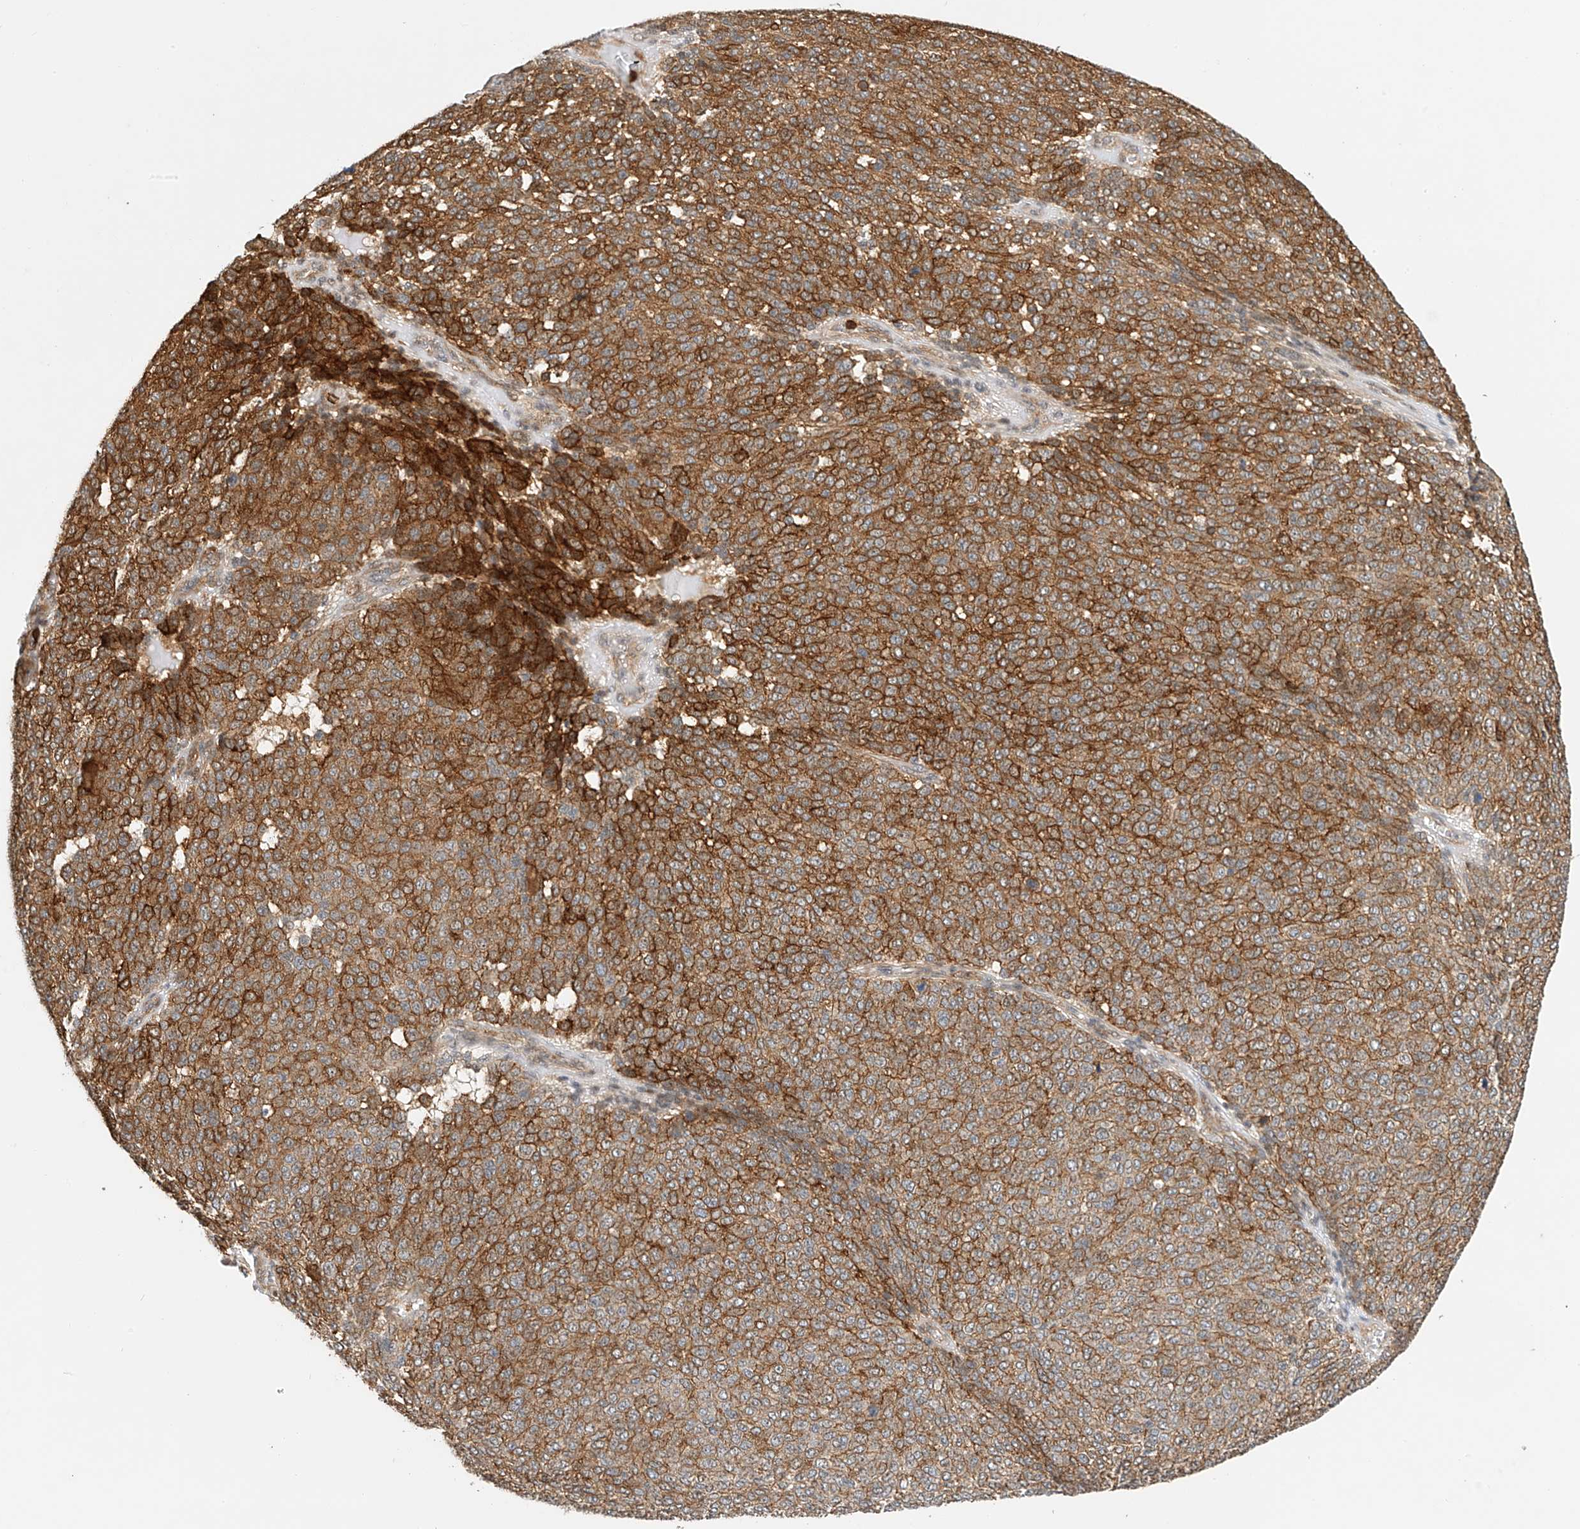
{"staining": {"intensity": "strong", "quantity": ">75%", "location": "cytoplasmic/membranous"}, "tissue": "melanoma", "cell_type": "Tumor cells", "image_type": "cancer", "snomed": [{"axis": "morphology", "description": "Malignant melanoma, NOS"}, {"axis": "topography", "description": "Skin"}], "caption": "Melanoma tissue shows strong cytoplasmic/membranous positivity in about >75% of tumor cells, visualized by immunohistochemistry. Nuclei are stained in blue.", "gene": "MICAL1", "patient": {"sex": "male", "age": 49}}